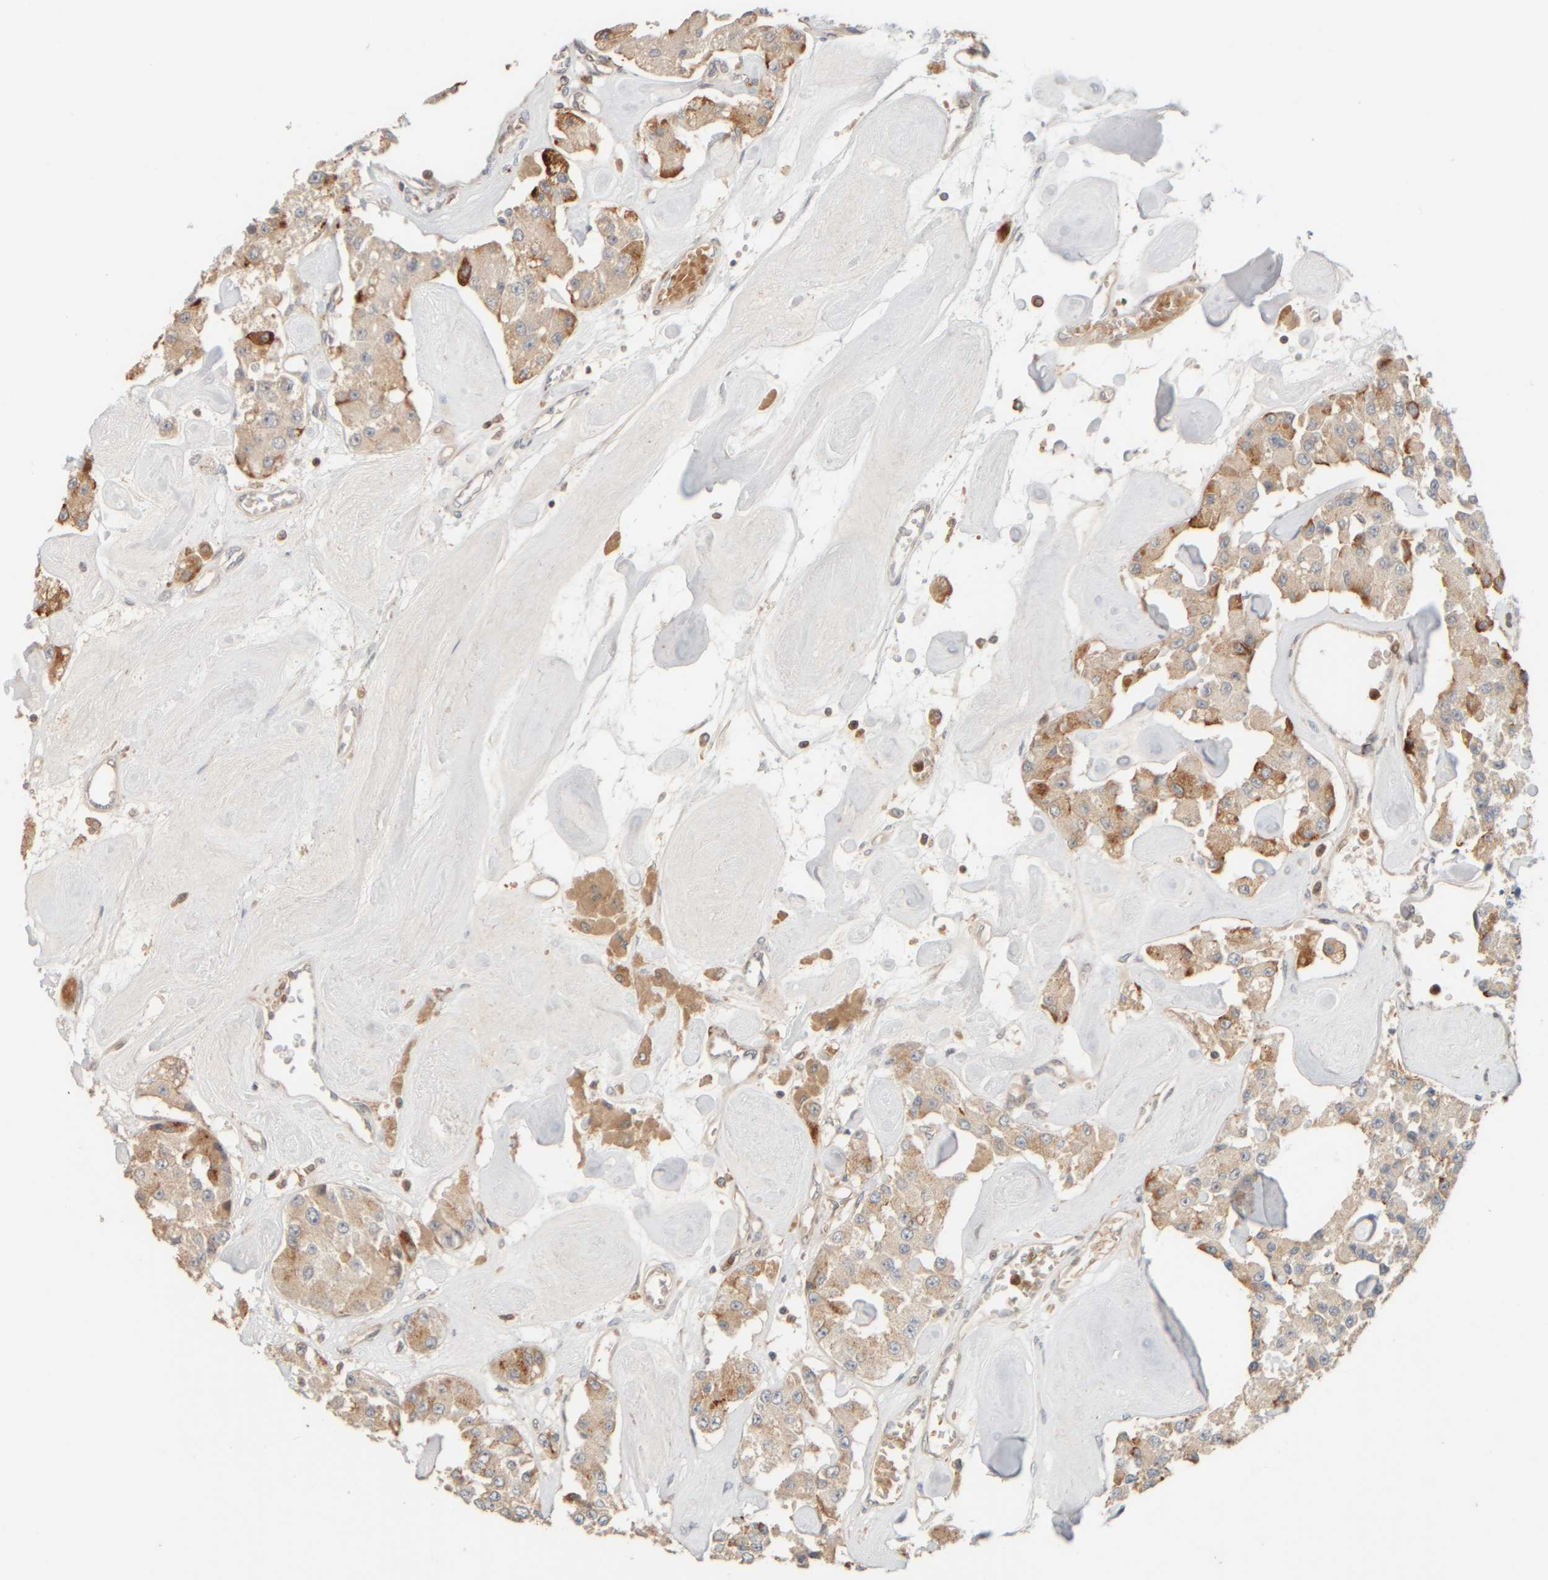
{"staining": {"intensity": "moderate", "quantity": ">75%", "location": "cytoplasmic/membranous"}, "tissue": "carcinoid", "cell_type": "Tumor cells", "image_type": "cancer", "snomed": [{"axis": "morphology", "description": "Carcinoid, malignant, NOS"}, {"axis": "topography", "description": "Pancreas"}], "caption": "Protein staining of carcinoid tissue reveals moderate cytoplasmic/membranous expression in about >75% of tumor cells.", "gene": "PTGES3L-AARSD1", "patient": {"sex": "male", "age": 41}}